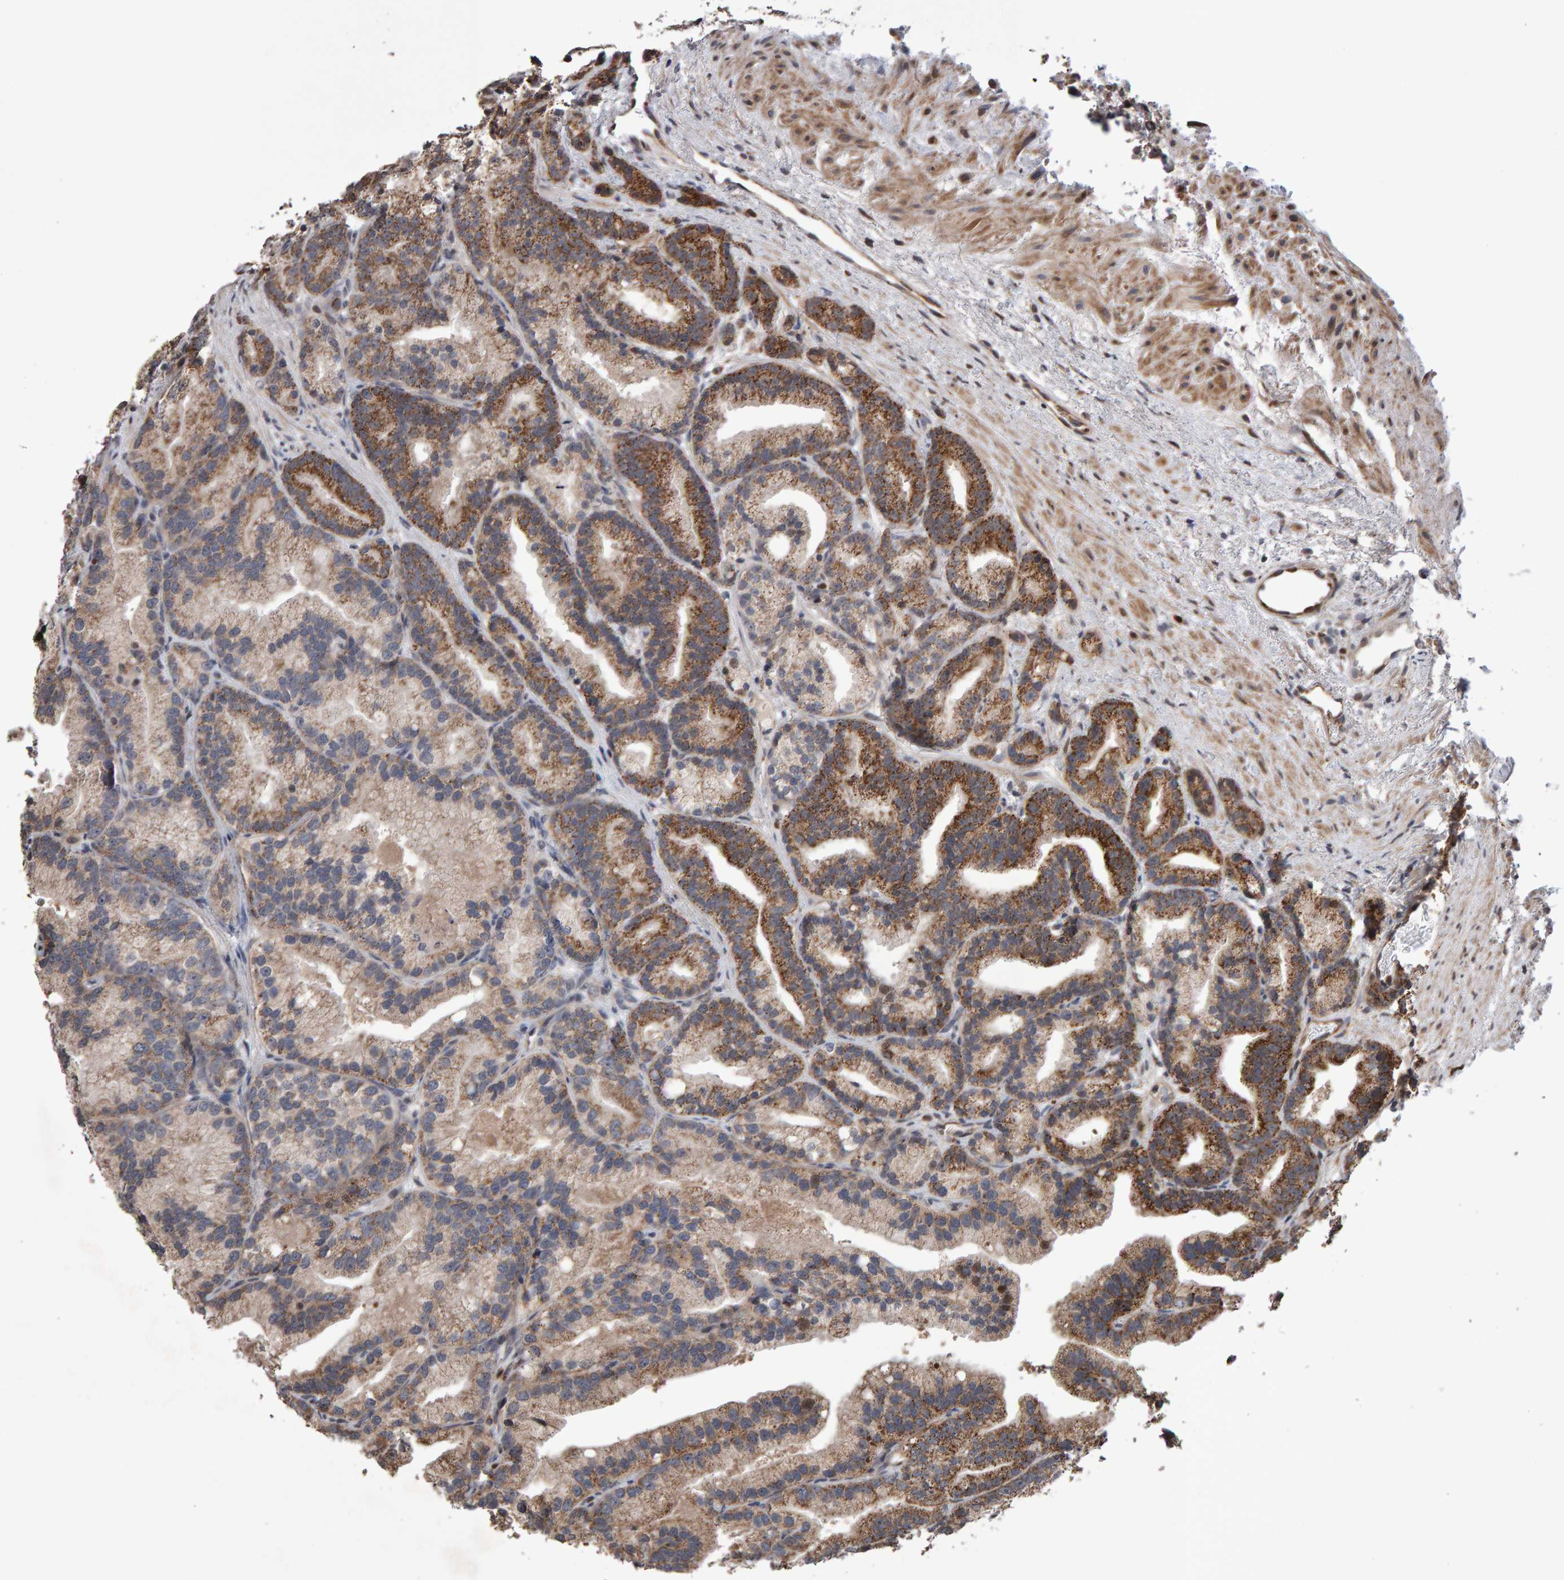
{"staining": {"intensity": "moderate", "quantity": ">75%", "location": "cytoplasmic/membranous"}, "tissue": "prostate cancer", "cell_type": "Tumor cells", "image_type": "cancer", "snomed": [{"axis": "morphology", "description": "Adenocarcinoma, Low grade"}, {"axis": "topography", "description": "Prostate"}], "caption": "Human adenocarcinoma (low-grade) (prostate) stained with a brown dye demonstrates moderate cytoplasmic/membranous positive positivity in about >75% of tumor cells.", "gene": "PECR", "patient": {"sex": "male", "age": 89}}